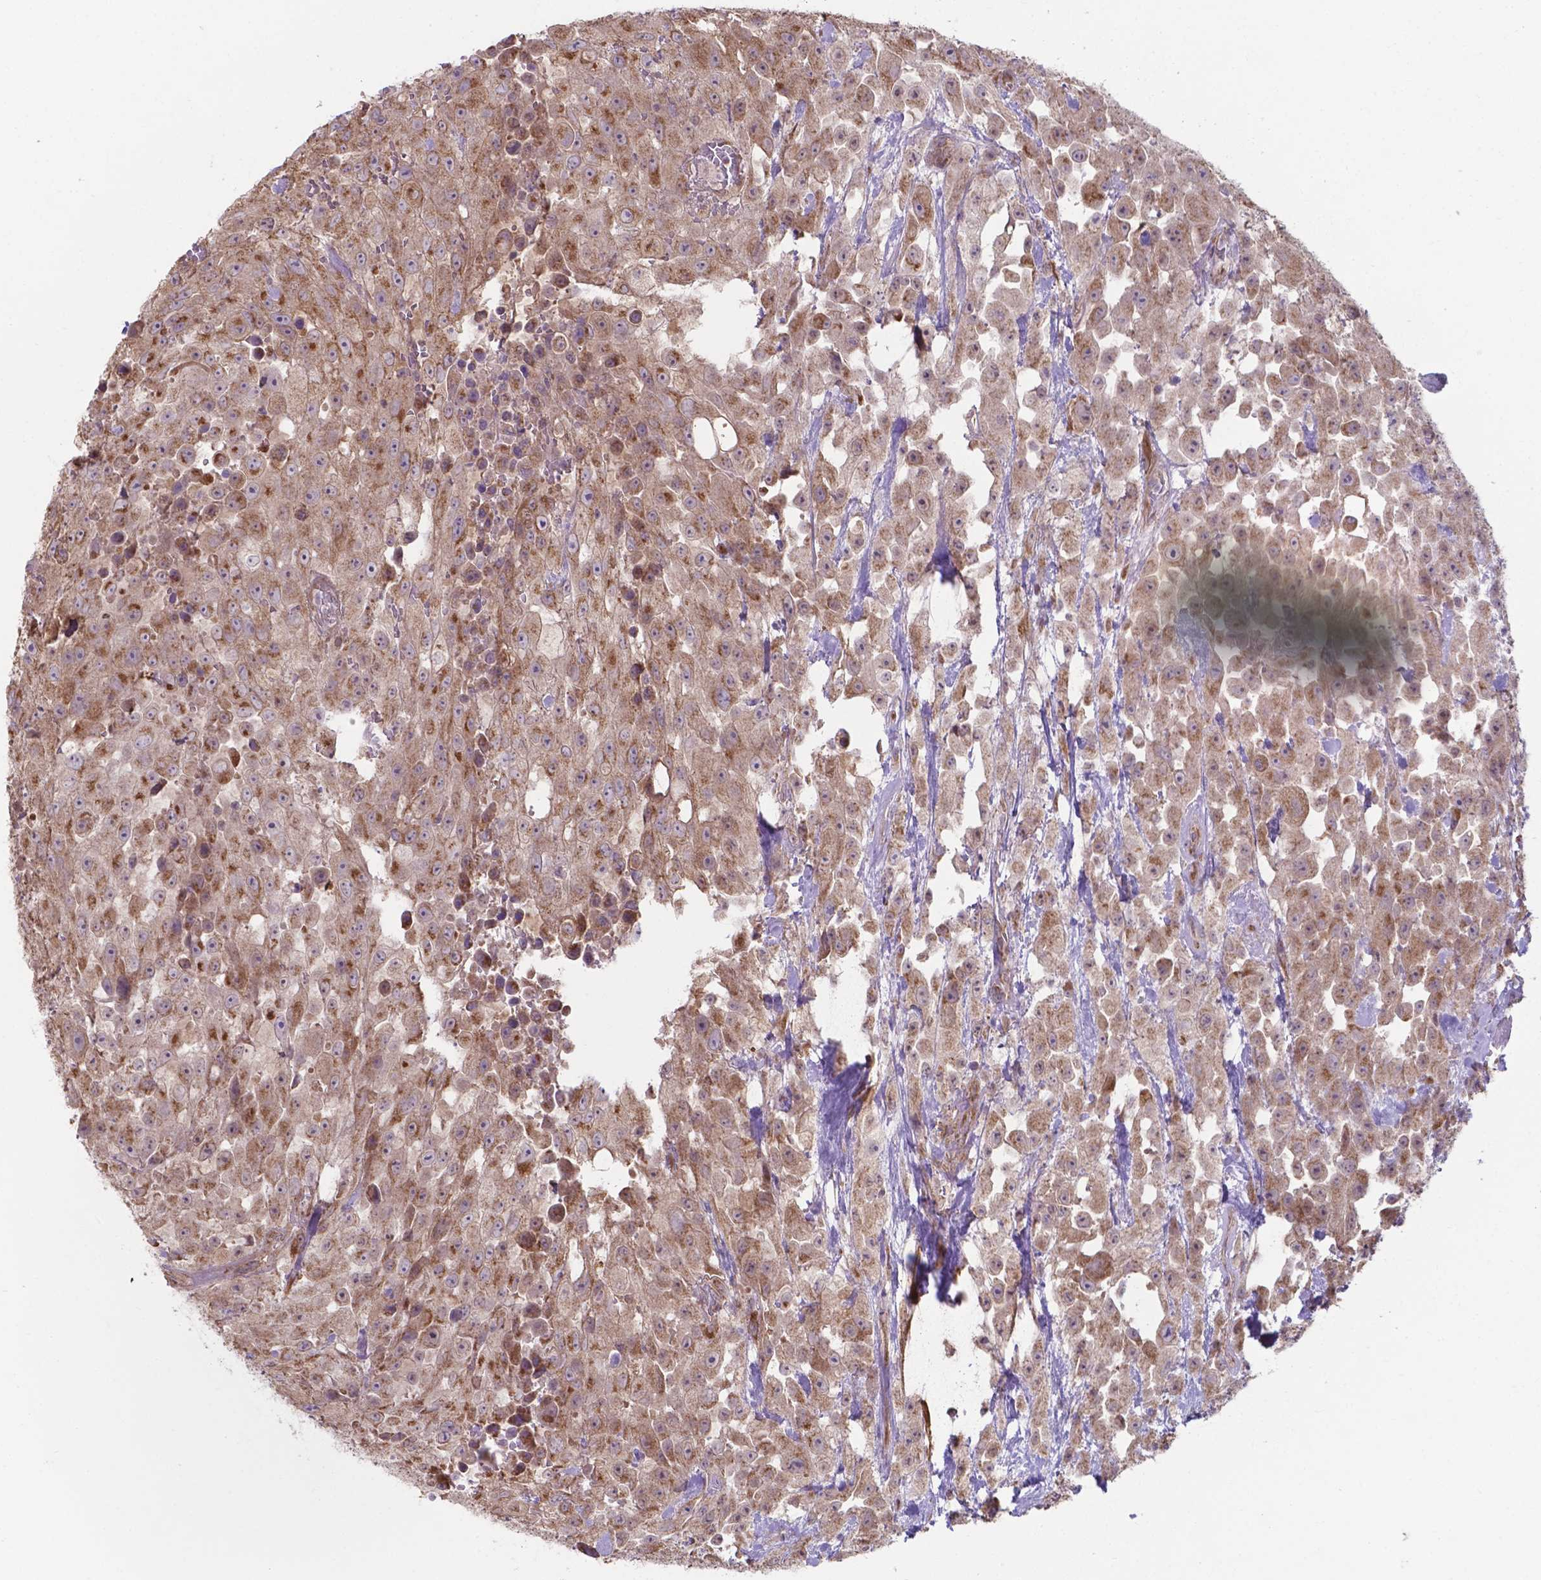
{"staining": {"intensity": "moderate", "quantity": ">75%", "location": "cytoplasmic/membranous"}, "tissue": "urothelial cancer", "cell_type": "Tumor cells", "image_type": "cancer", "snomed": [{"axis": "morphology", "description": "Urothelial carcinoma, High grade"}, {"axis": "topography", "description": "Urinary bladder"}], "caption": "An immunohistochemistry micrograph of tumor tissue is shown. Protein staining in brown labels moderate cytoplasmic/membranous positivity in urothelial cancer within tumor cells.", "gene": "FAM114A1", "patient": {"sex": "male", "age": 79}}